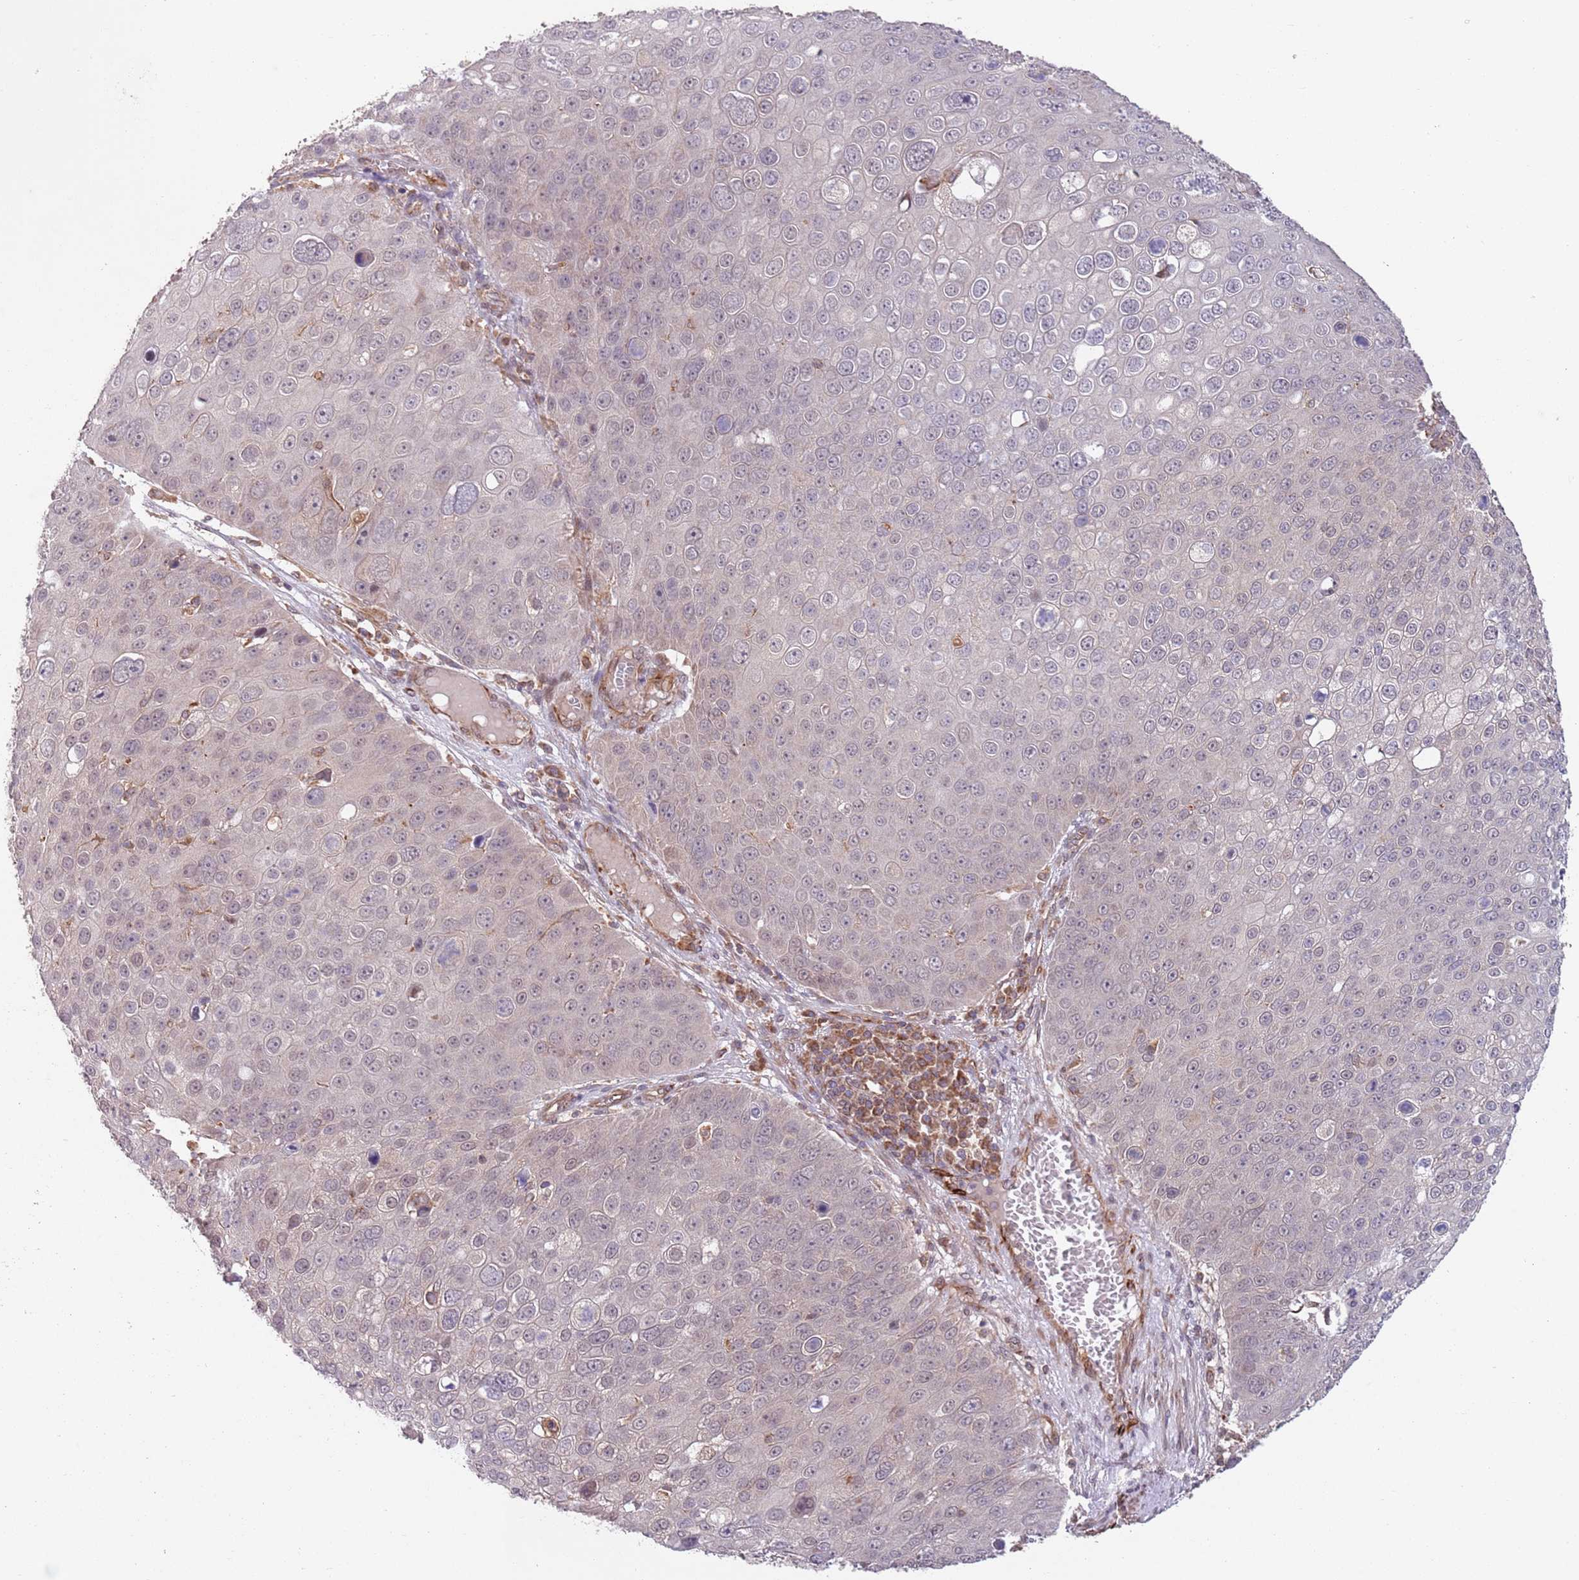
{"staining": {"intensity": "weak", "quantity": "<25%", "location": "nuclear"}, "tissue": "skin cancer", "cell_type": "Tumor cells", "image_type": "cancer", "snomed": [{"axis": "morphology", "description": "Squamous cell carcinoma, NOS"}, {"axis": "topography", "description": "Skin"}], "caption": "DAB immunohistochemical staining of skin cancer (squamous cell carcinoma) reveals no significant staining in tumor cells.", "gene": "CHD9", "patient": {"sex": "male", "age": 71}}